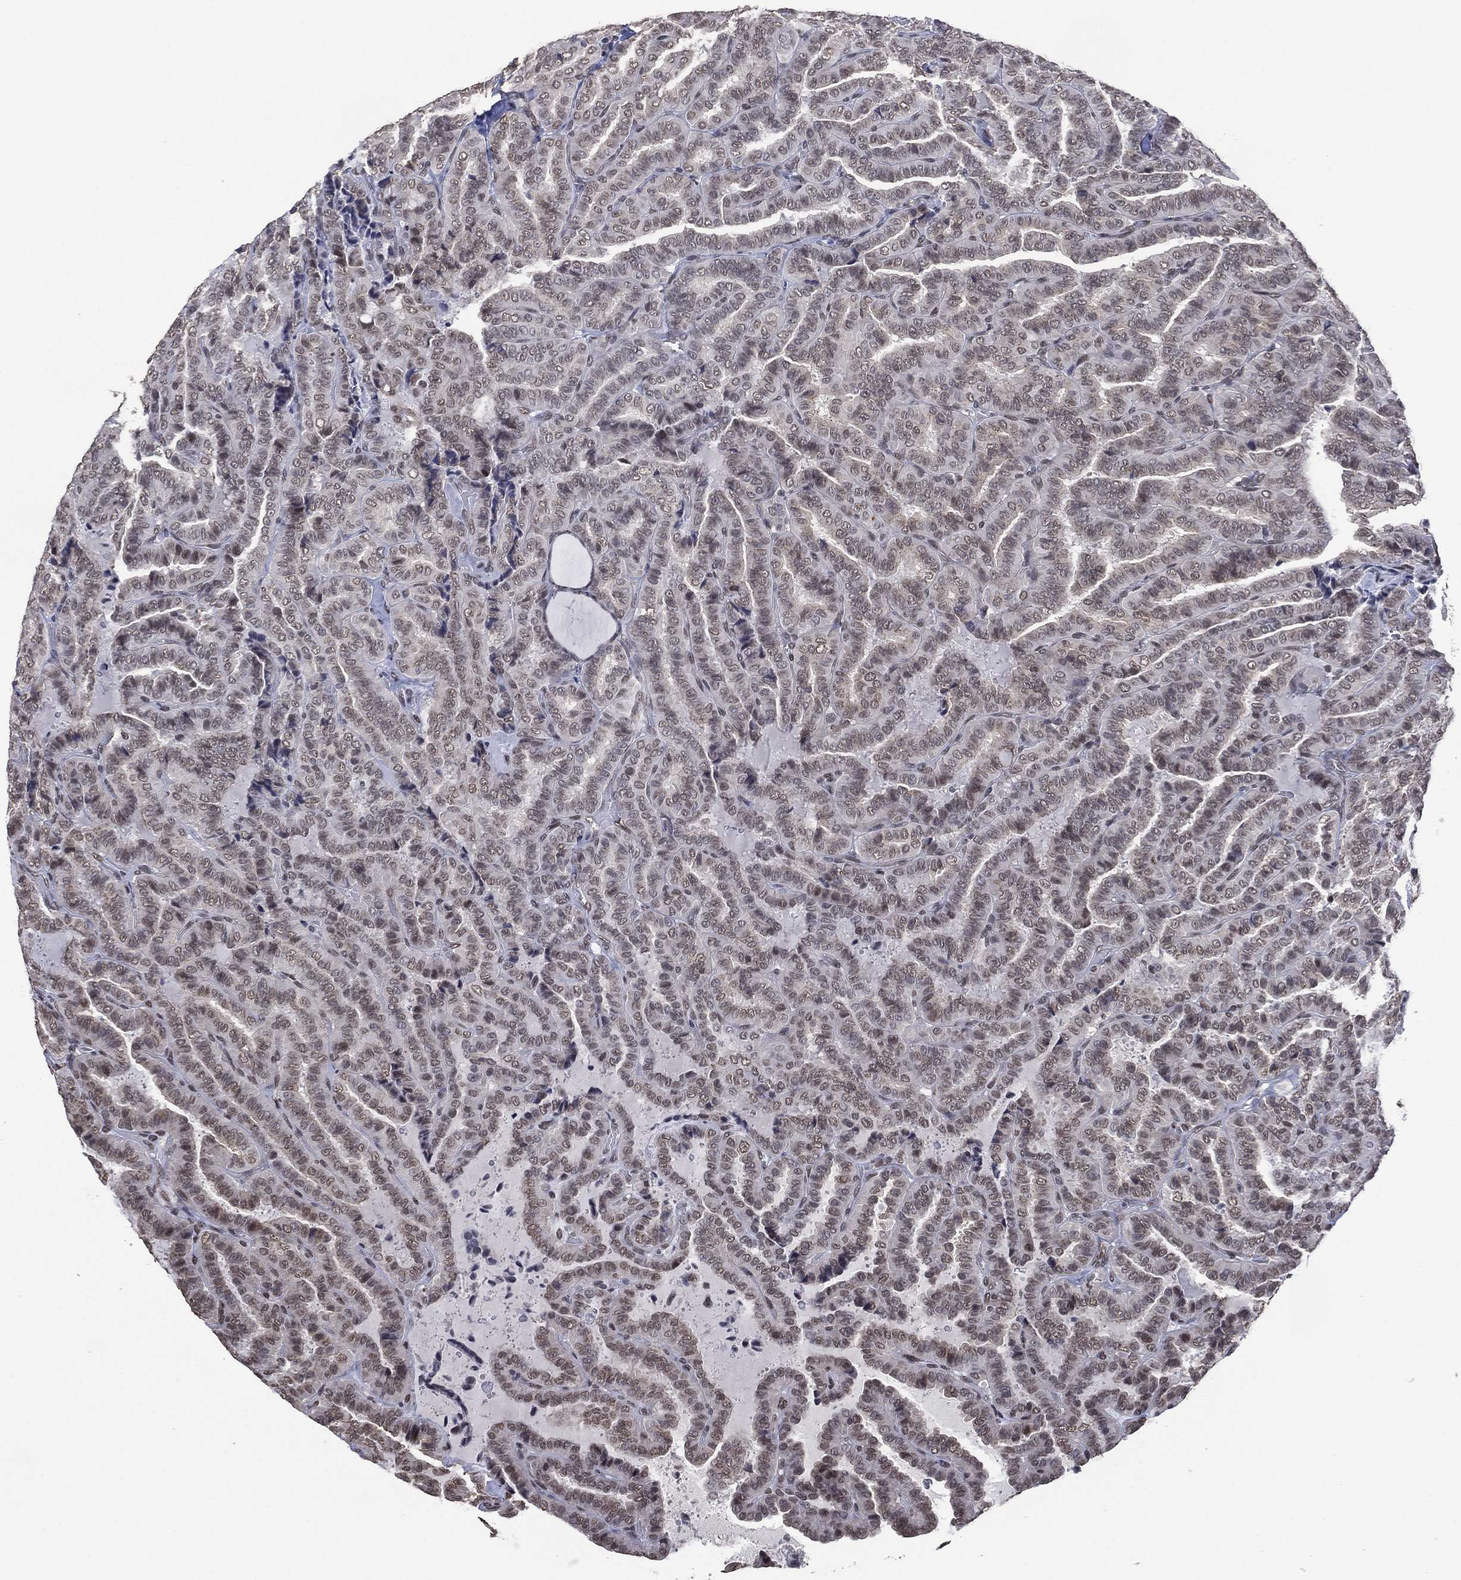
{"staining": {"intensity": "negative", "quantity": "none", "location": "none"}, "tissue": "thyroid cancer", "cell_type": "Tumor cells", "image_type": "cancer", "snomed": [{"axis": "morphology", "description": "Papillary adenocarcinoma, NOS"}, {"axis": "topography", "description": "Thyroid gland"}], "caption": "An IHC image of thyroid cancer is shown. There is no staining in tumor cells of thyroid cancer.", "gene": "EHMT1", "patient": {"sex": "female", "age": 39}}